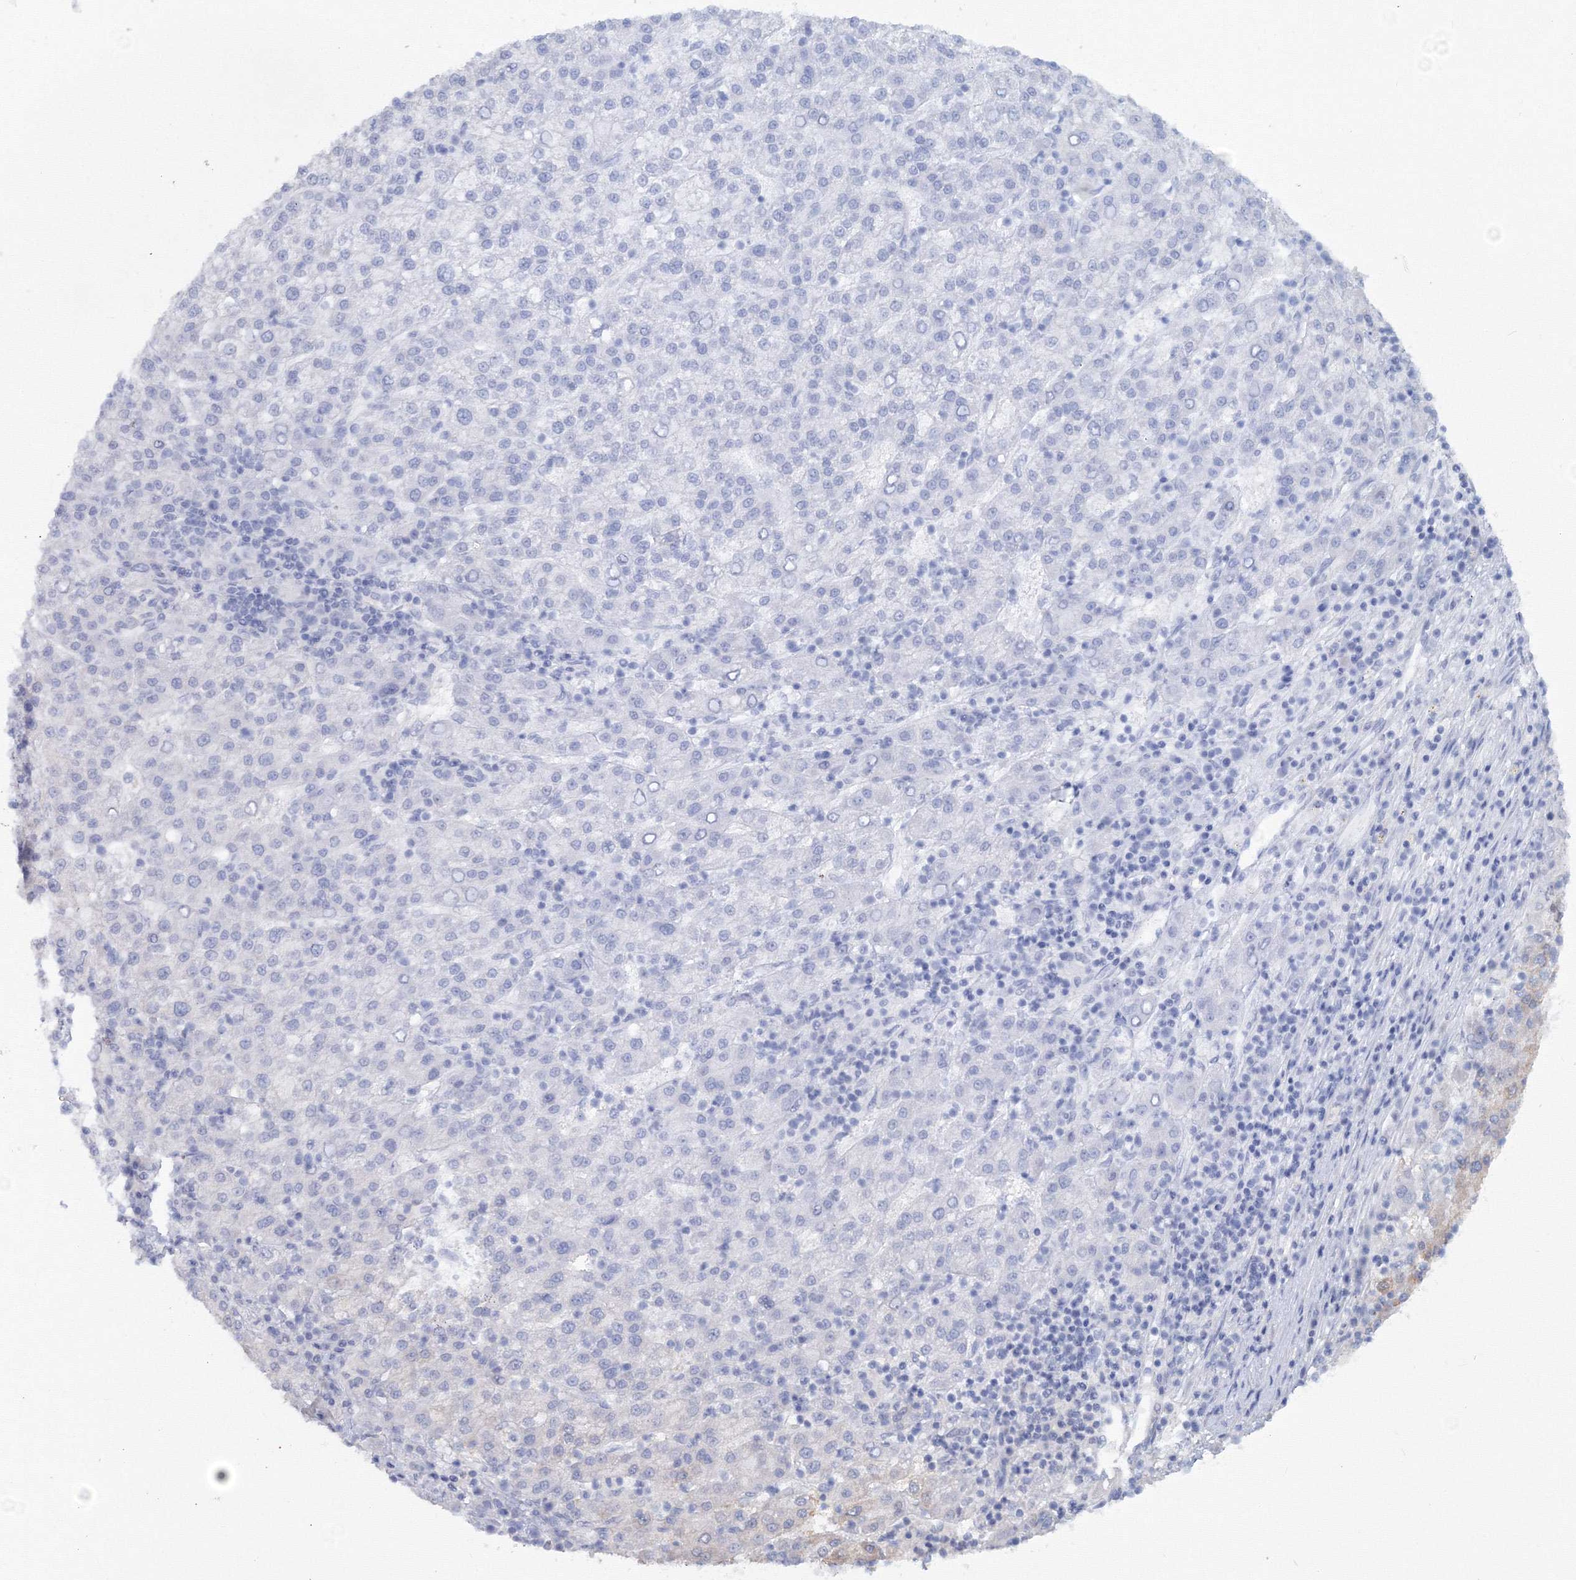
{"staining": {"intensity": "weak", "quantity": "<25%", "location": "cytoplasmic/membranous"}, "tissue": "liver cancer", "cell_type": "Tumor cells", "image_type": "cancer", "snomed": [{"axis": "morphology", "description": "Carcinoma, Hepatocellular, NOS"}, {"axis": "topography", "description": "Liver"}], "caption": "Immunohistochemistry of human liver cancer exhibits no staining in tumor cells.", "gene": "EXOC1", "patient": {"sex": "female", "age": 58}}